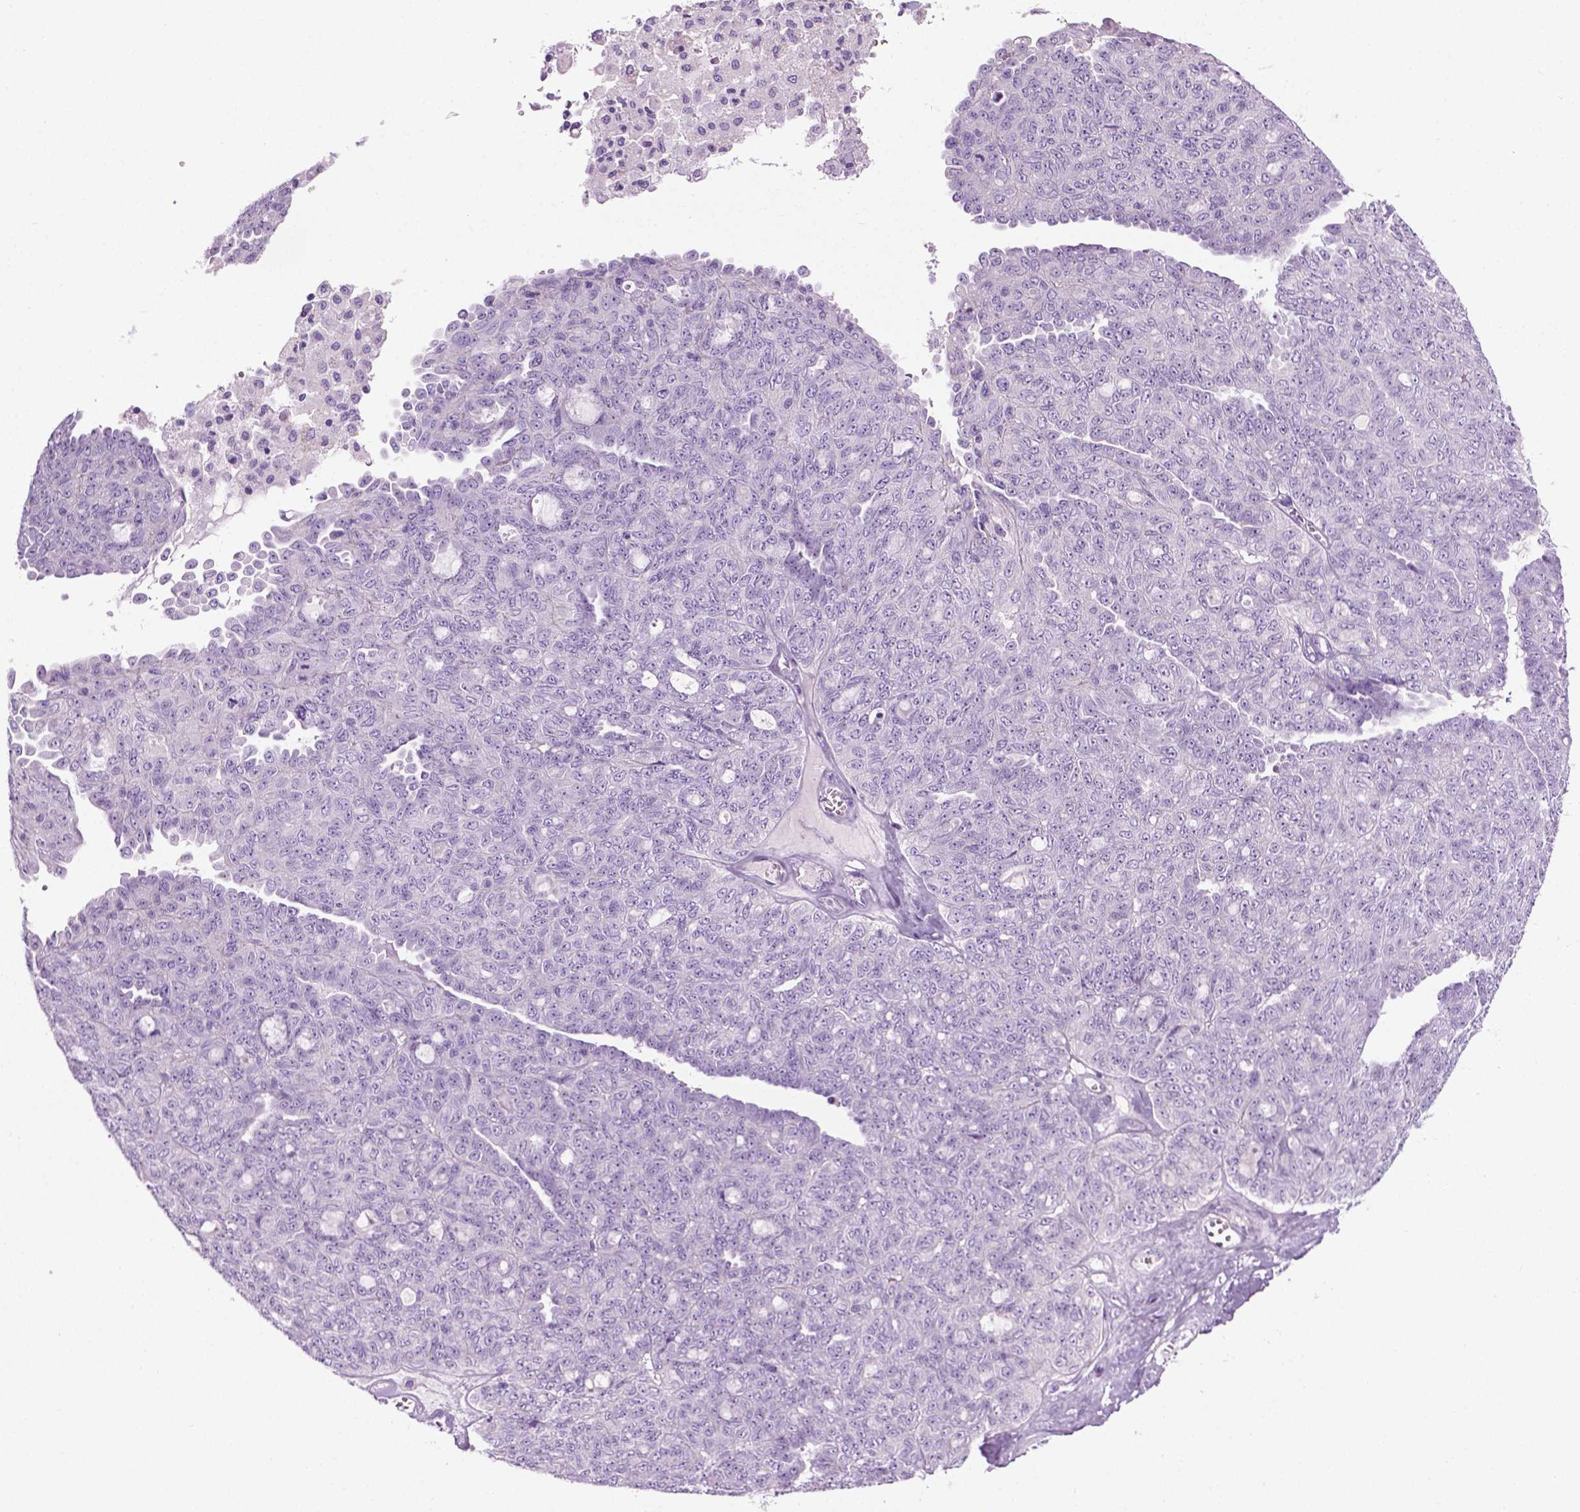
{"staining": {"intensity": "negative", "quantity": "none", "location": "none"}, "tissue": "ovarian cancer", "cell_type": "Tumor cells", "image_type": "cancer", "snomed": [{"axis": "morphology", "description": "Cystadenocarcinoma, serous, NOS"}, {"axis": "topography", "description": "Ovary"}], "caption": "Immunohistochemistry photomicrograph of ovarian cancer stained for a protein (brown), which exhibits no expression in tumor cells.", "gene": "SPECC1L", "patient": {"sex": "female", "age": 71}}